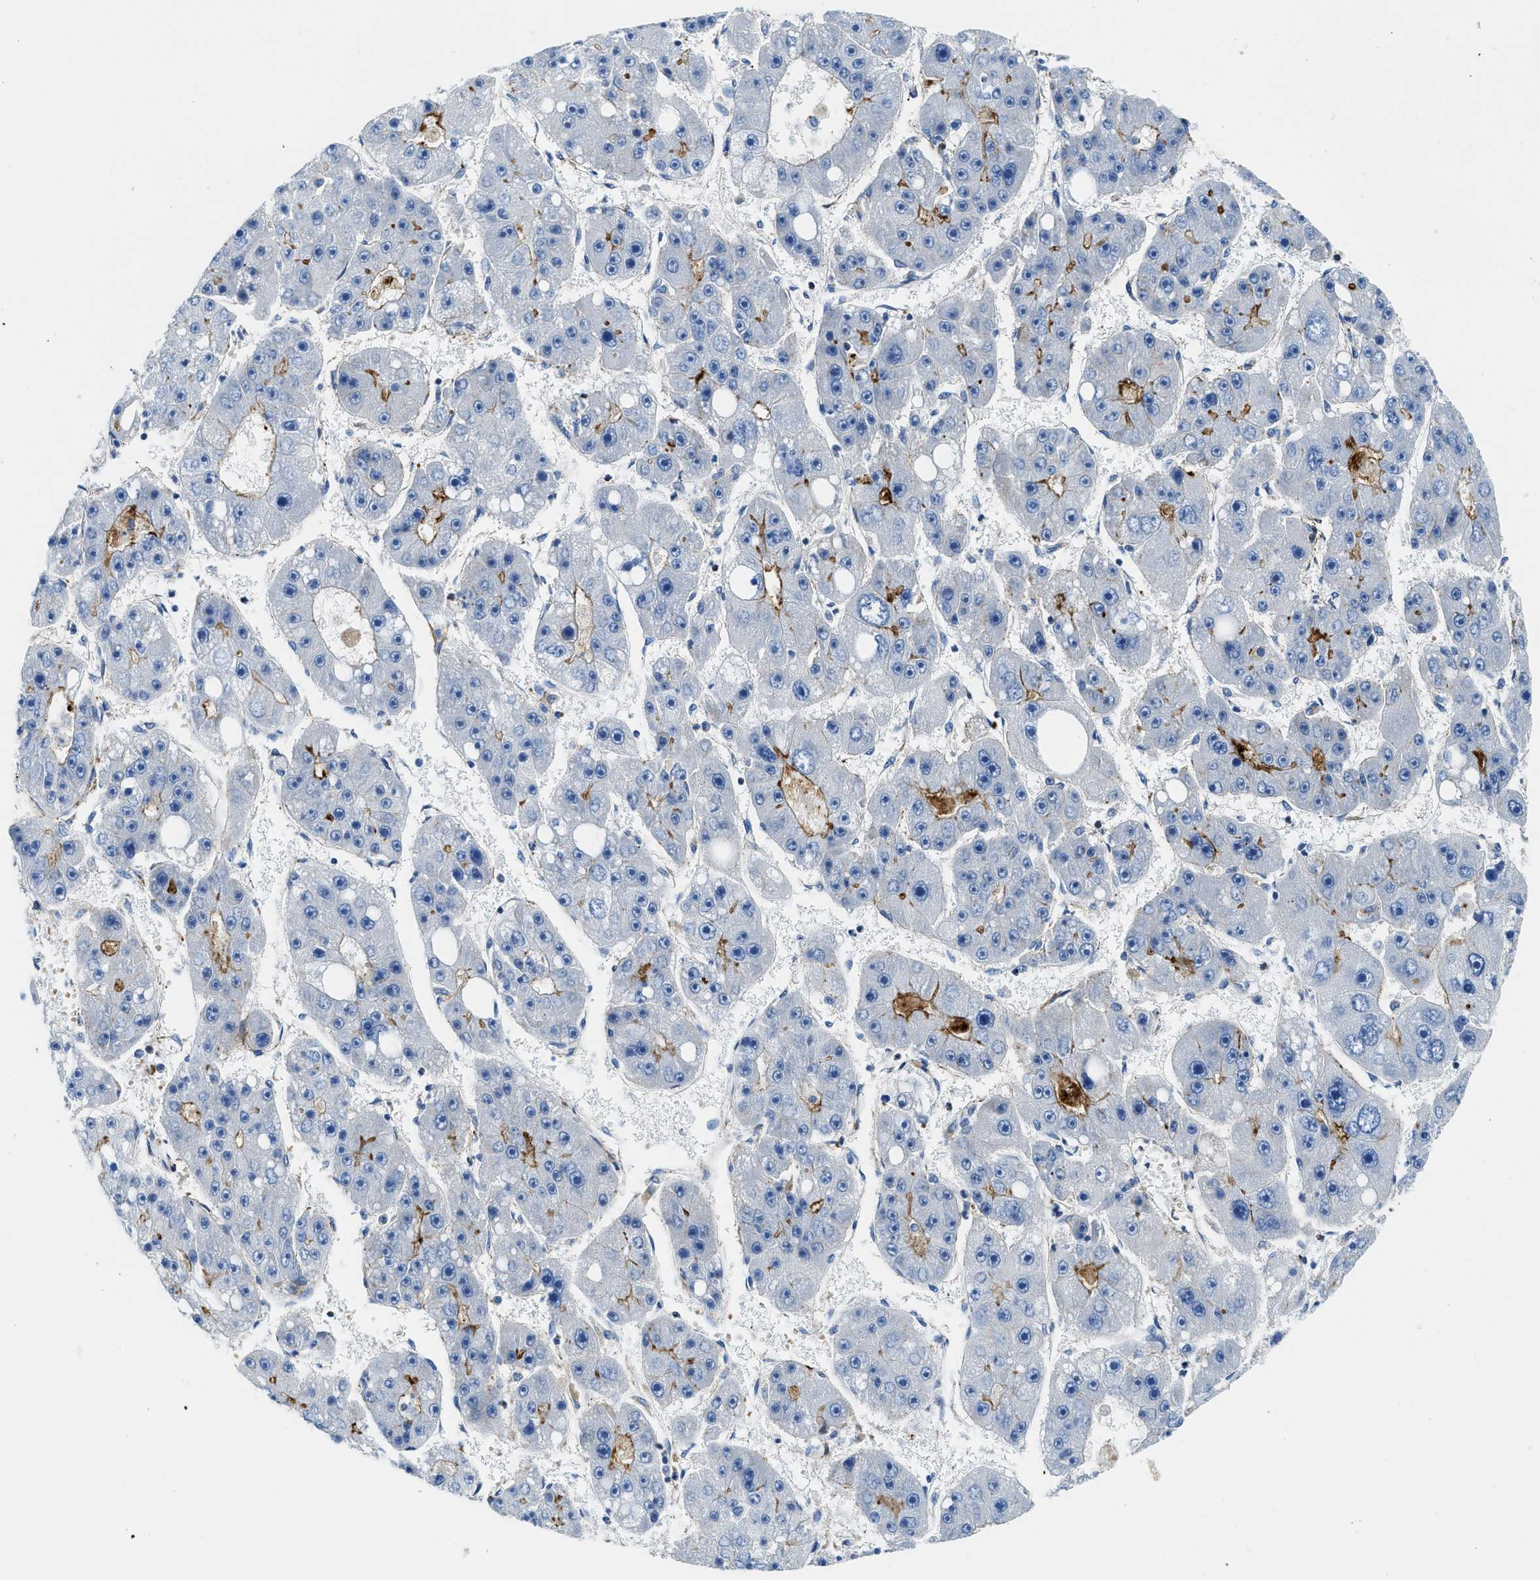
{"staining": {"intensity": "strong", "quantity": "25%-75%", "location": "cytoplasmic/membranous"}, "tissue": "liver cancer", "cell_type": "Tumor cells", "image_type": "cancer", "snomed": [{"axis": "morphology", "description": "Carcinoma, Hepatocellular, NOS"}, {"axis": "topography", "description": "Liver"}], "caption": "Protein analysis of liver hepatocellular carcinoma tissue exhibits strong cytoplasmic/membranous expression in approximately 25%-75% of tumor cells.", "gene": "CUTA", "patient": {"sex": "female", "age": 61}}